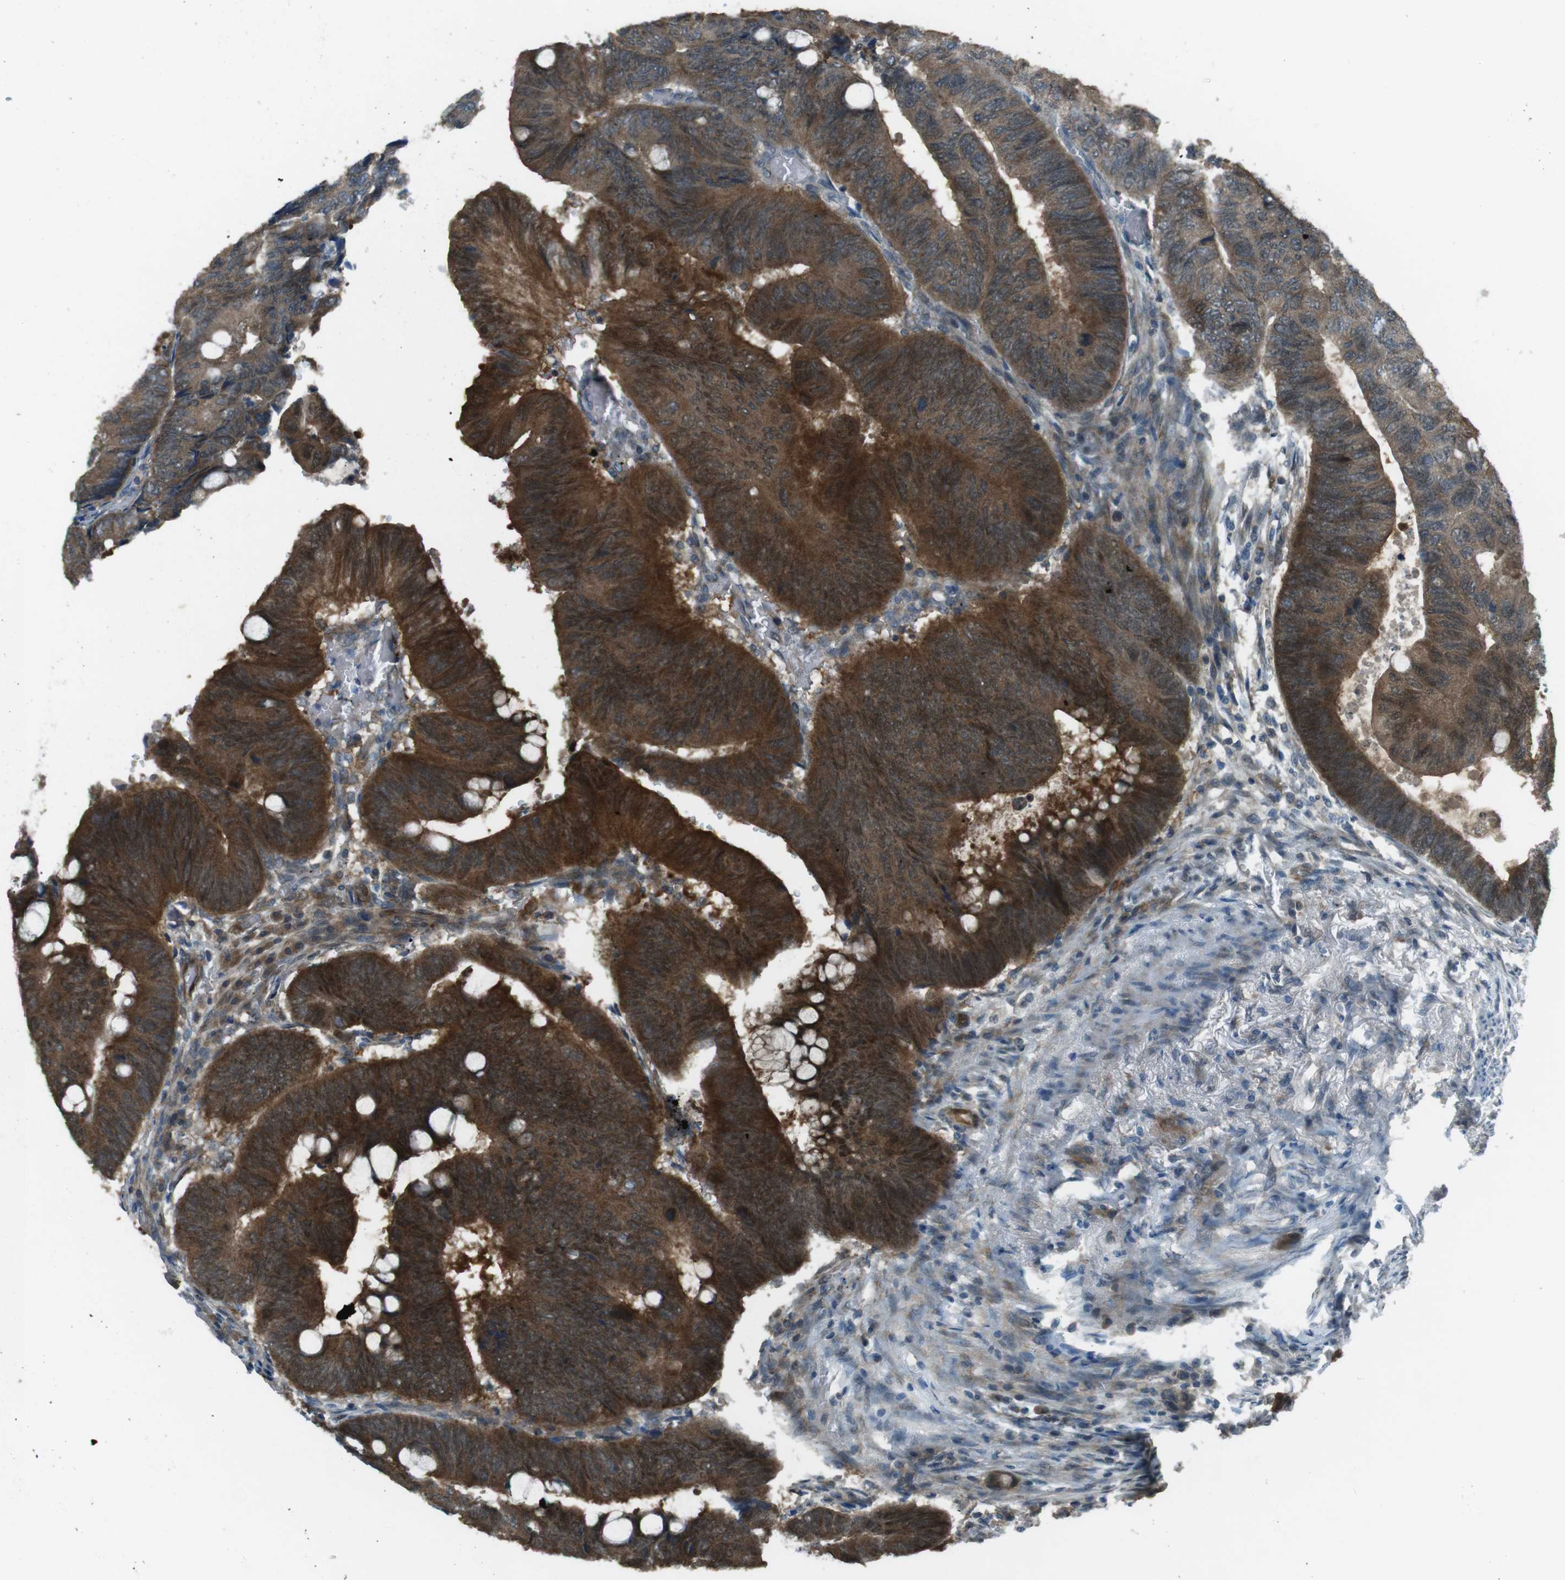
{"staining": {"intensity": "strong", "quantity": ">75%", "location": "cytoplasmic/membranous"}, "tissue": "colorectal cancer", "cell_type": "Tumor cells", "image_type": "cancer", "snomed": [{"axis": "morphology", "description": "Normal tissue, NOS"}, {"axis": "morphology", "description": "Adenocarcinoma, NOS"}, {"axis": "topography", "description": "Rectum"}, {"axis": "topography", "description": "Peripheral nerve tissue"}], "caption": "A micrograph of colorectal cancer (adenocarcinoma) stained for a protein reveals strong cytoplasmic/membranous brown staining in tumor cells. Immunohistochemistry (ihc) stains the protein in brown and the nuclei are stained blue.", "gene": "MFAP3", "patient": {"sex": "male", "age": 92}}